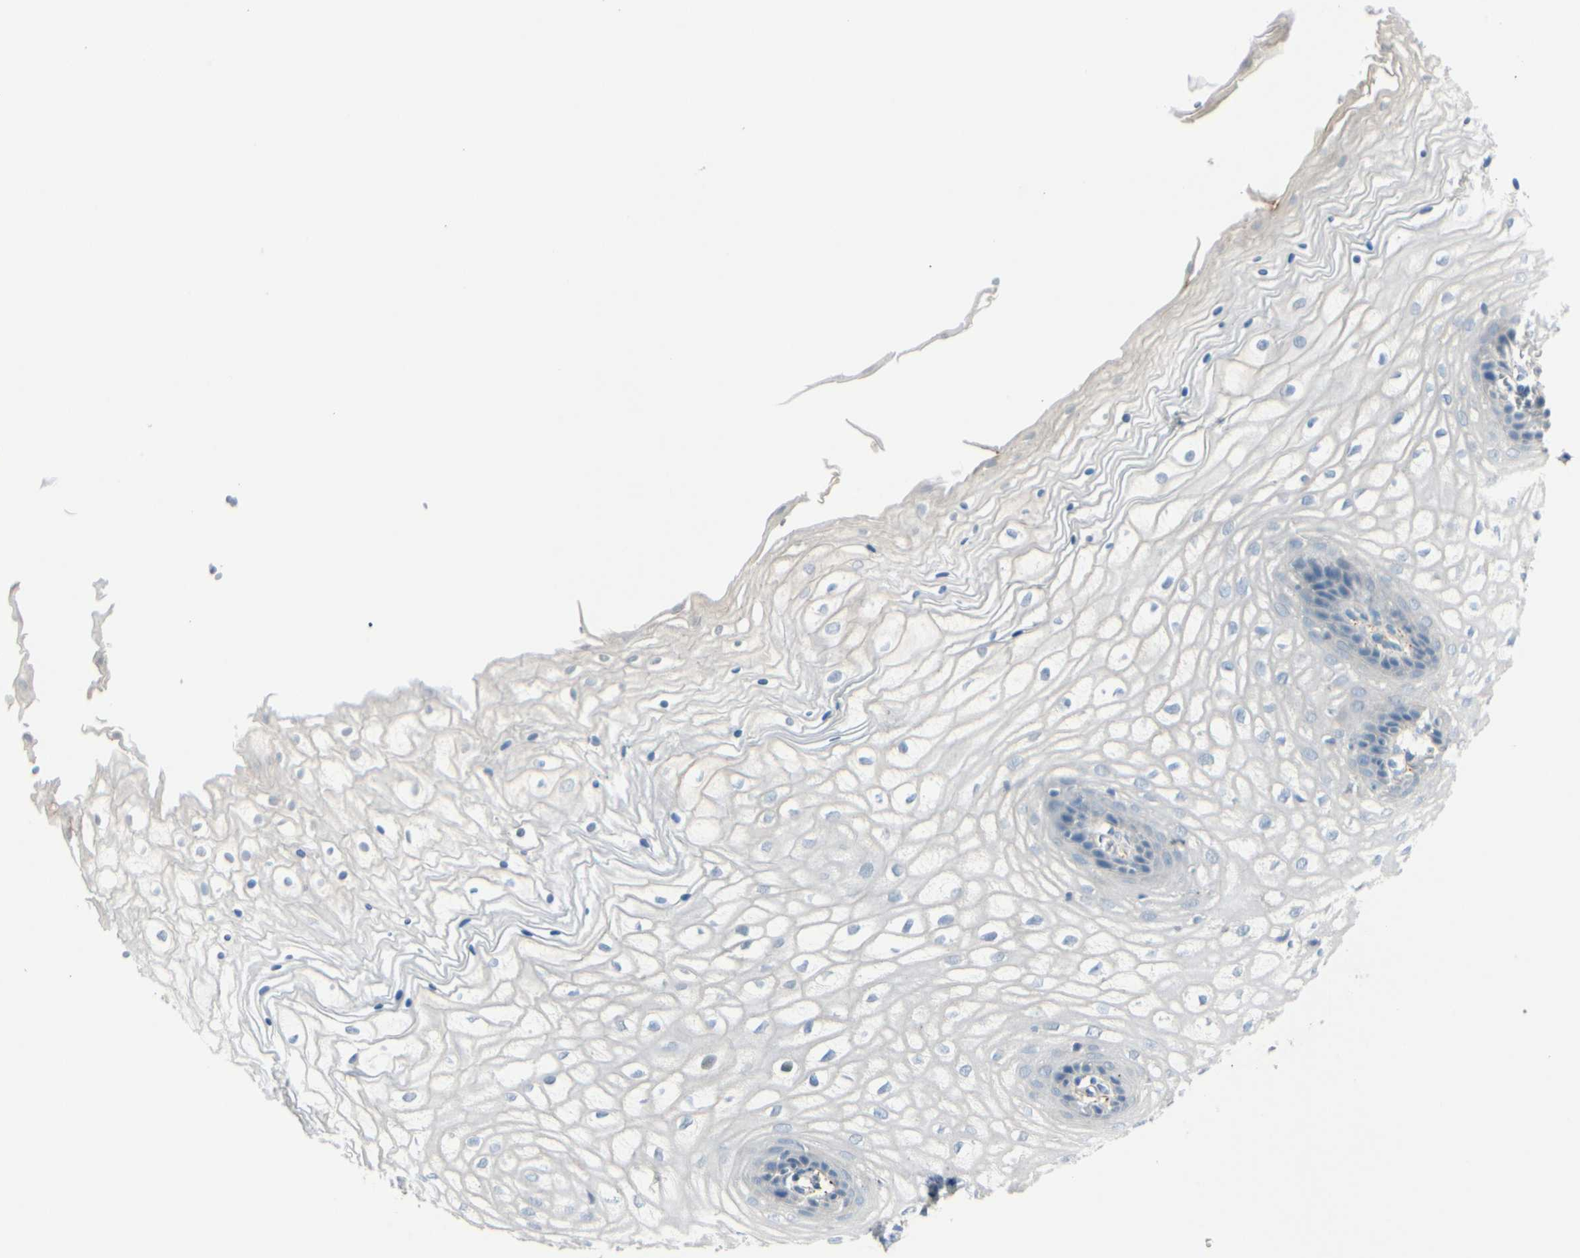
{"staining": {"intensity": "weak", "quantity": "<25%", "location": "cytoplasmic/membranous"}, "tissue": "vagina", "cell_type": "Squamous epithelial cells", "image_type": "normal", "snomed": [{"axis": "morphology", "description": "Normal tissue, NOS"}, {"axis": "topography", "description": "Vagina"}], "caption": "A high-resolution histopathology image shows immunohistochemistry (IHC) staining of benign vagina, which reveals no significant positivity in squamous epithelial cells. (Brightfield microscopy of DAB IHC at high magnification).", "gene": "CACNA2D1", "patient": {"sex": "female", "age": 34}}